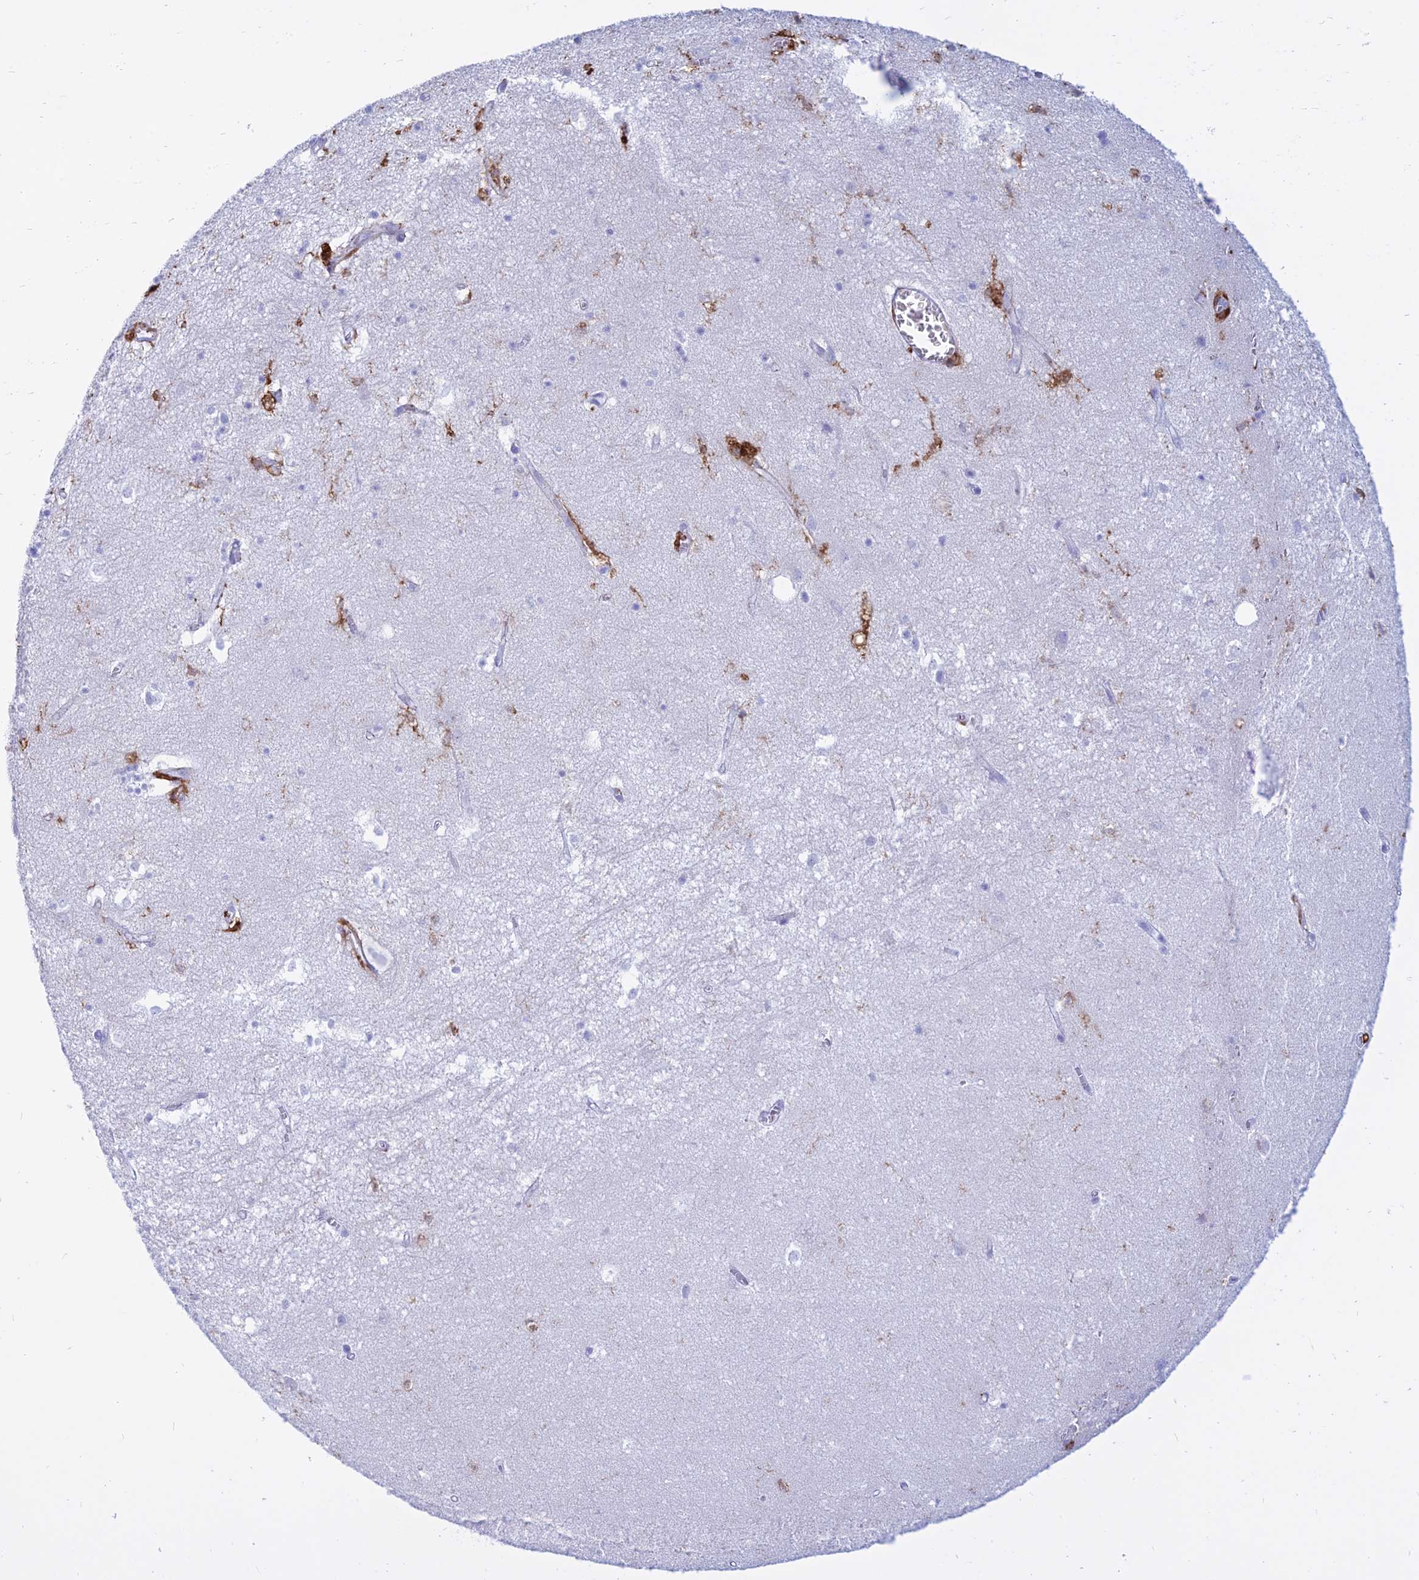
{"staining": {"intensity": "moderate", "quantity": "<25%", "location": "cytoplasmic/membranous"}, "tissue": "hippocampus", "cell_type": "Glial cells", "image_type": "normal", "snomed": [{"axis": "morphology", "description": "Normal tissue, NOS"}, {"axis": "topography", "description": "Hippocampus"}], "caption": "Protein analysis of normal hippocampus exhibits moderate cytoplasmic/membranous expression in approximately <25% of glial cells. (DAB (3,3'-diaminobenzidine) = brown stain, brightfield microscopy at high magnification).", "gene": "HLA", "patient": {"sex": "female", "age": 64}}